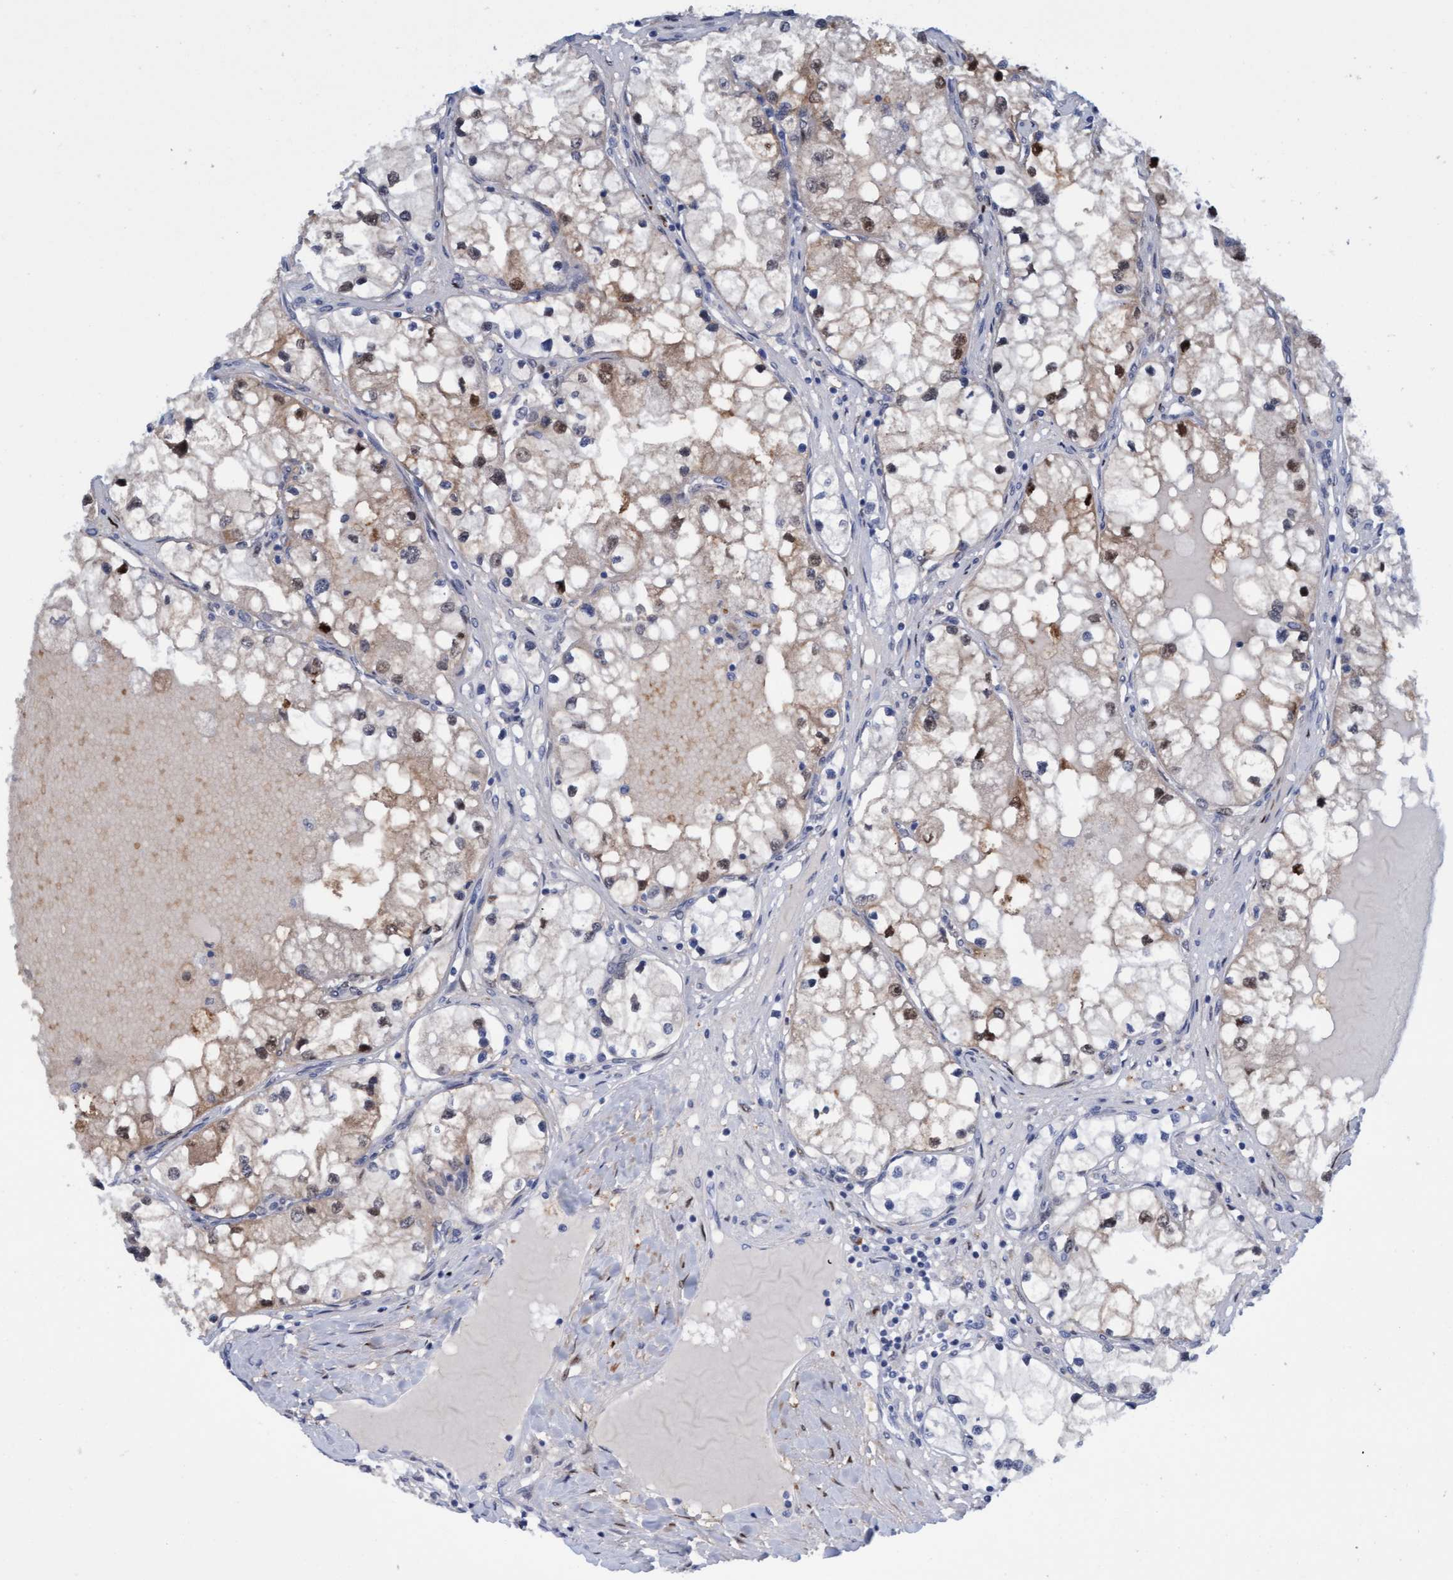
{"staining": {"intensity": "moderate", "quantity": "<25%", "location": "nuclear"}, "tissue": "renal cancer", "cell_type": "Tumor cells", "image_type": "cancer", "snomed": [{"axis": "morphology", "description": "Adenocarcinoma, NOS"}, {"axis": "topography", "description": "Kidney"}], "caption": "DAB immunohistochemical staining of renal cancer (adenocarcinoma) shows moderate nuclear protein staining in about <25% of tumor cells.", "gene": "PINX1", "patient": {"sex": "male", "age": 68}}